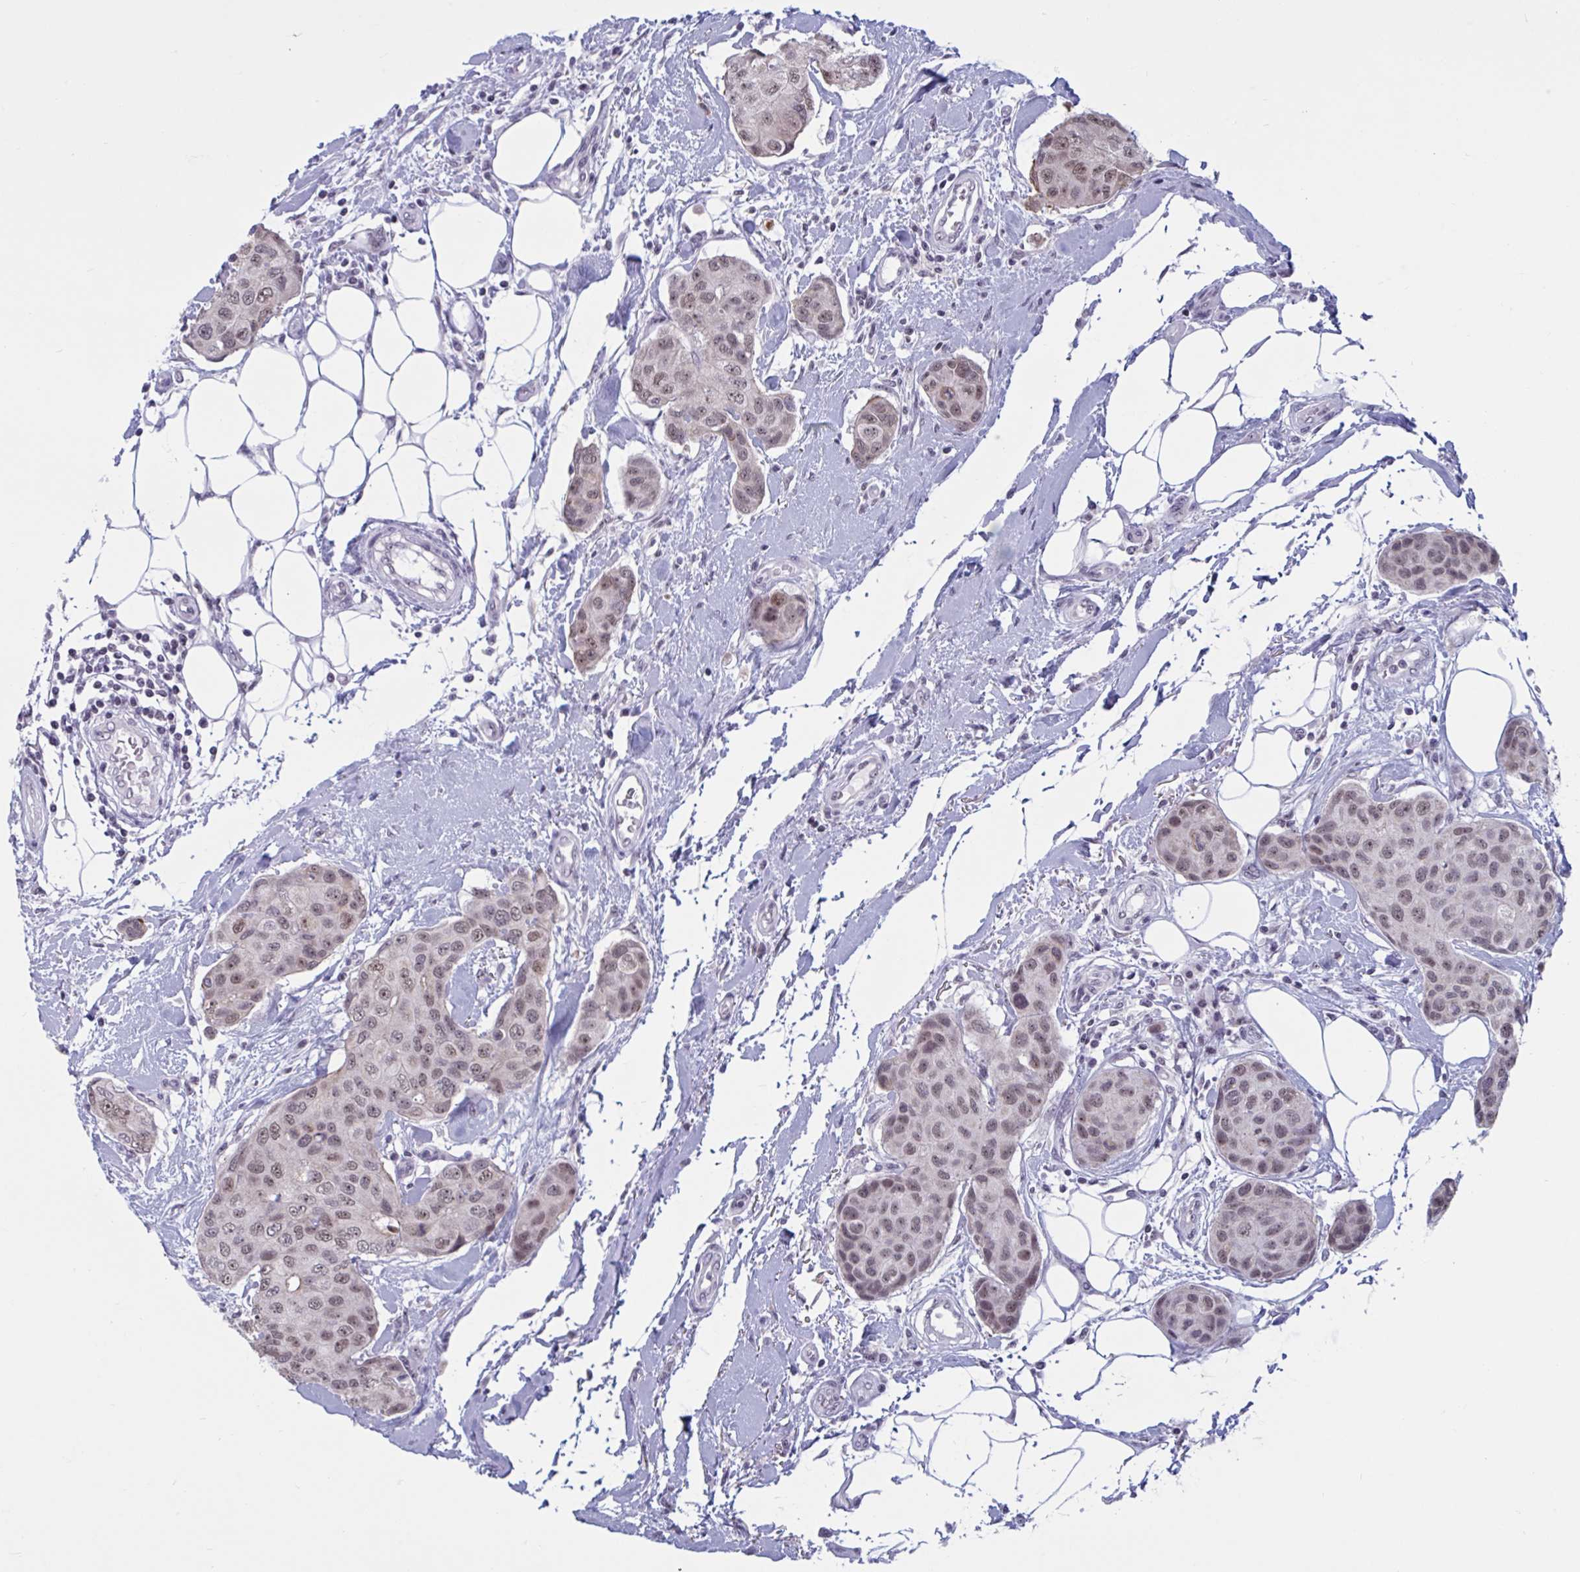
{"staining": {"intensity": "moderate", "quantity": ">75%", "location": "nuclear"}, "tissue": "breast cancer", "cell_type": "Tumor cells", "image_type": "cancer", "snomed": [{"axis": "morphology", "description": "Duct carcinoma"}, {"axis": "topography", "description": "Breast"}, {"axis": "topography", "description": "Lymph node"}], "caption": "DAB (3,3'-diaminobenzidine) immunohistochemical staining of breast cancer shows moderate nuclear protein expression in approximately >75% of tumor cells.", "gene": "TGM6", "patient": {"sex": "female", "age": 80}}